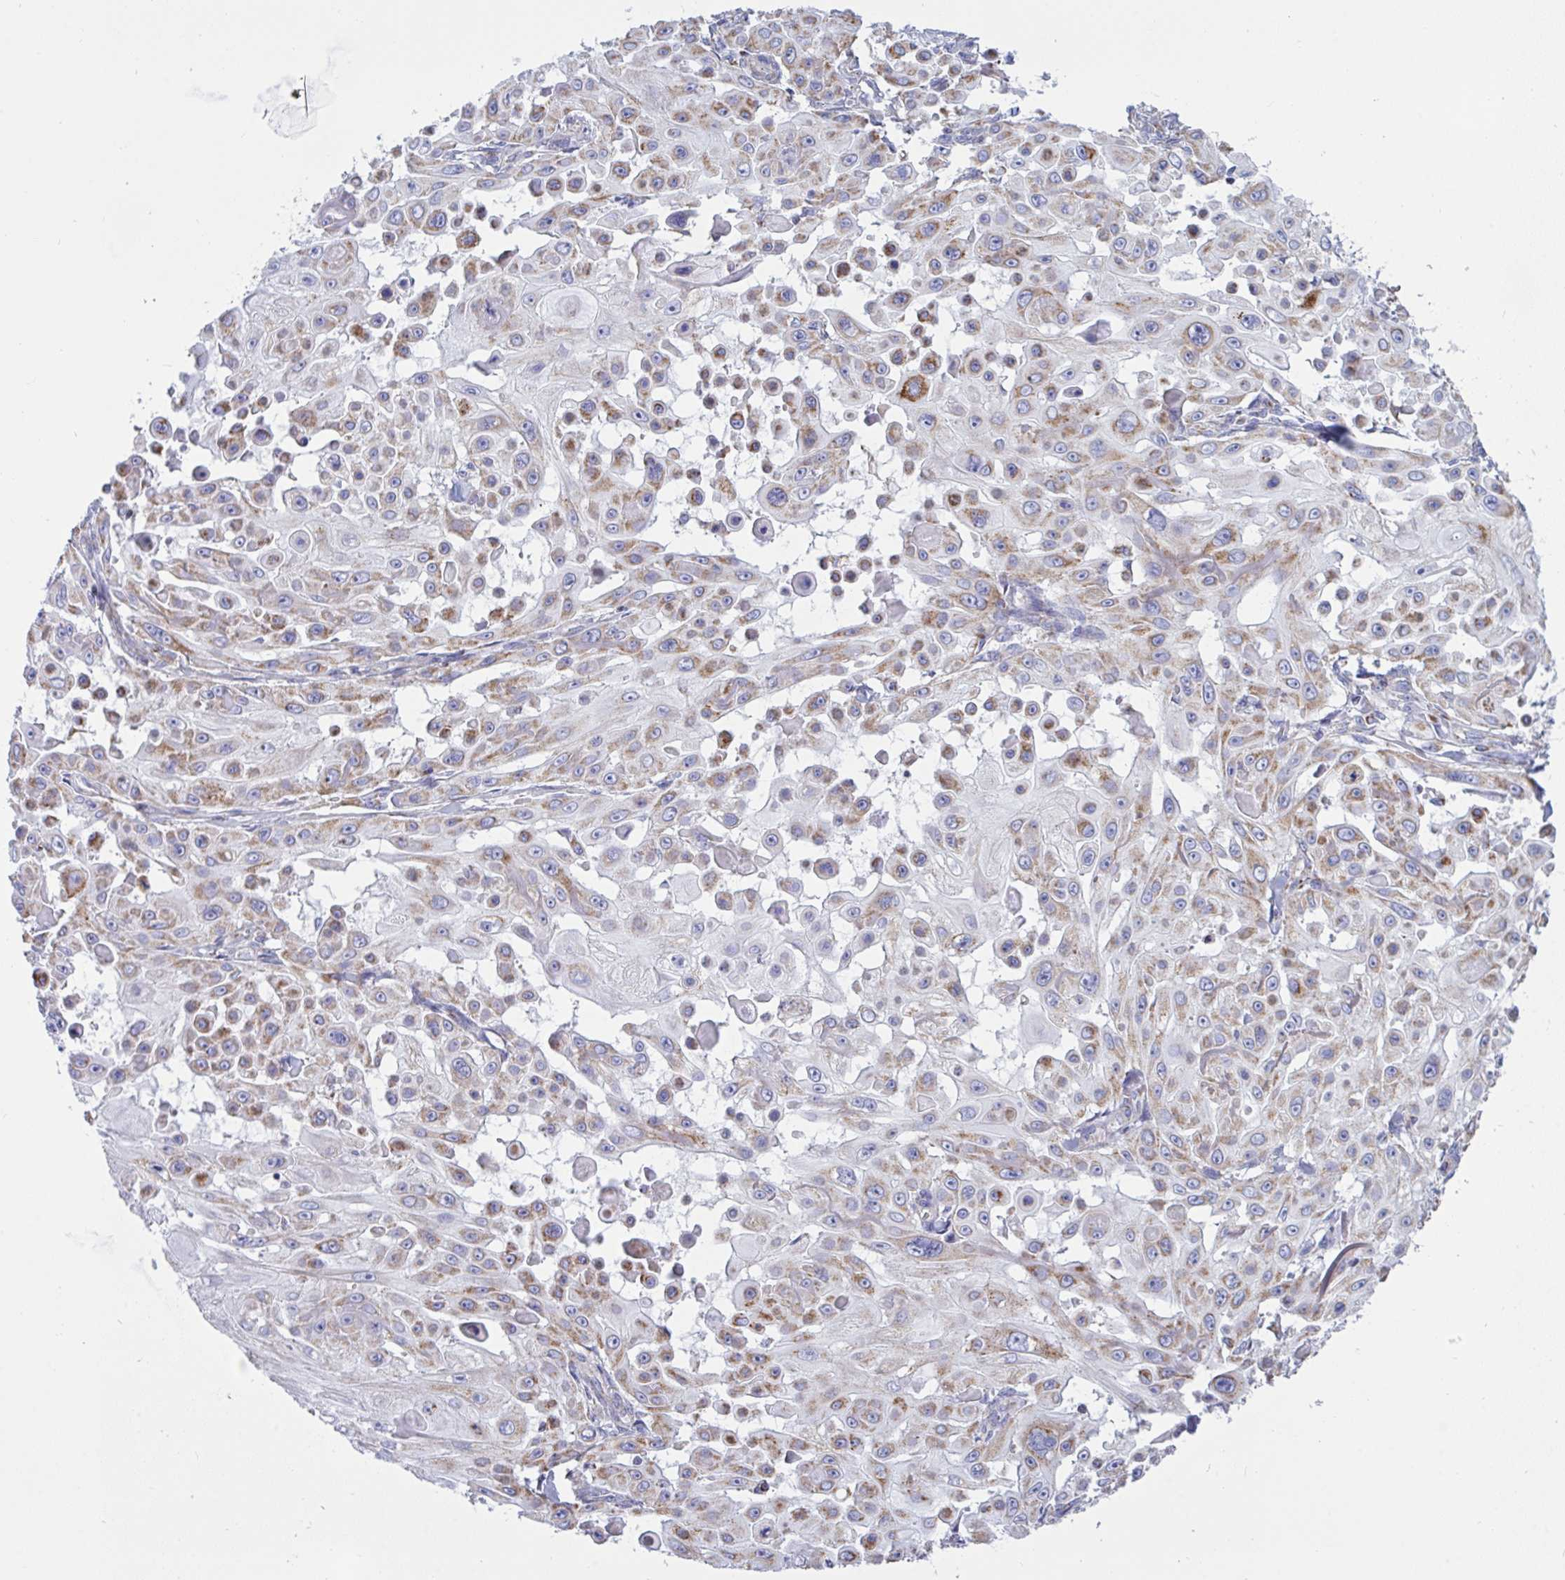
{"staining": {"intensity": "moderate", "quantity": "25%-75%", "location": "cytoplasmic/membranous"}, "tissue": "skin cancer", "cell_type": "Tumor cells", "image_type": "cancer", "snomed": [{"axis": "morphology", "description": "Squamous cell carcinoma, NOS"}, {"axis": "topography", "description": "Skin"}], "caption": "Skin squamous cell carcinoma stained with DAB IHC displays medium levels of moderate cytoplasmic/membranous positivity in about 25%-75% of tumor cells. The protein of interest is shown in brown color, while the nuclei are stained blue.", "gene": "HSPE1", "patient": {"sex": "male", "age": 91}}